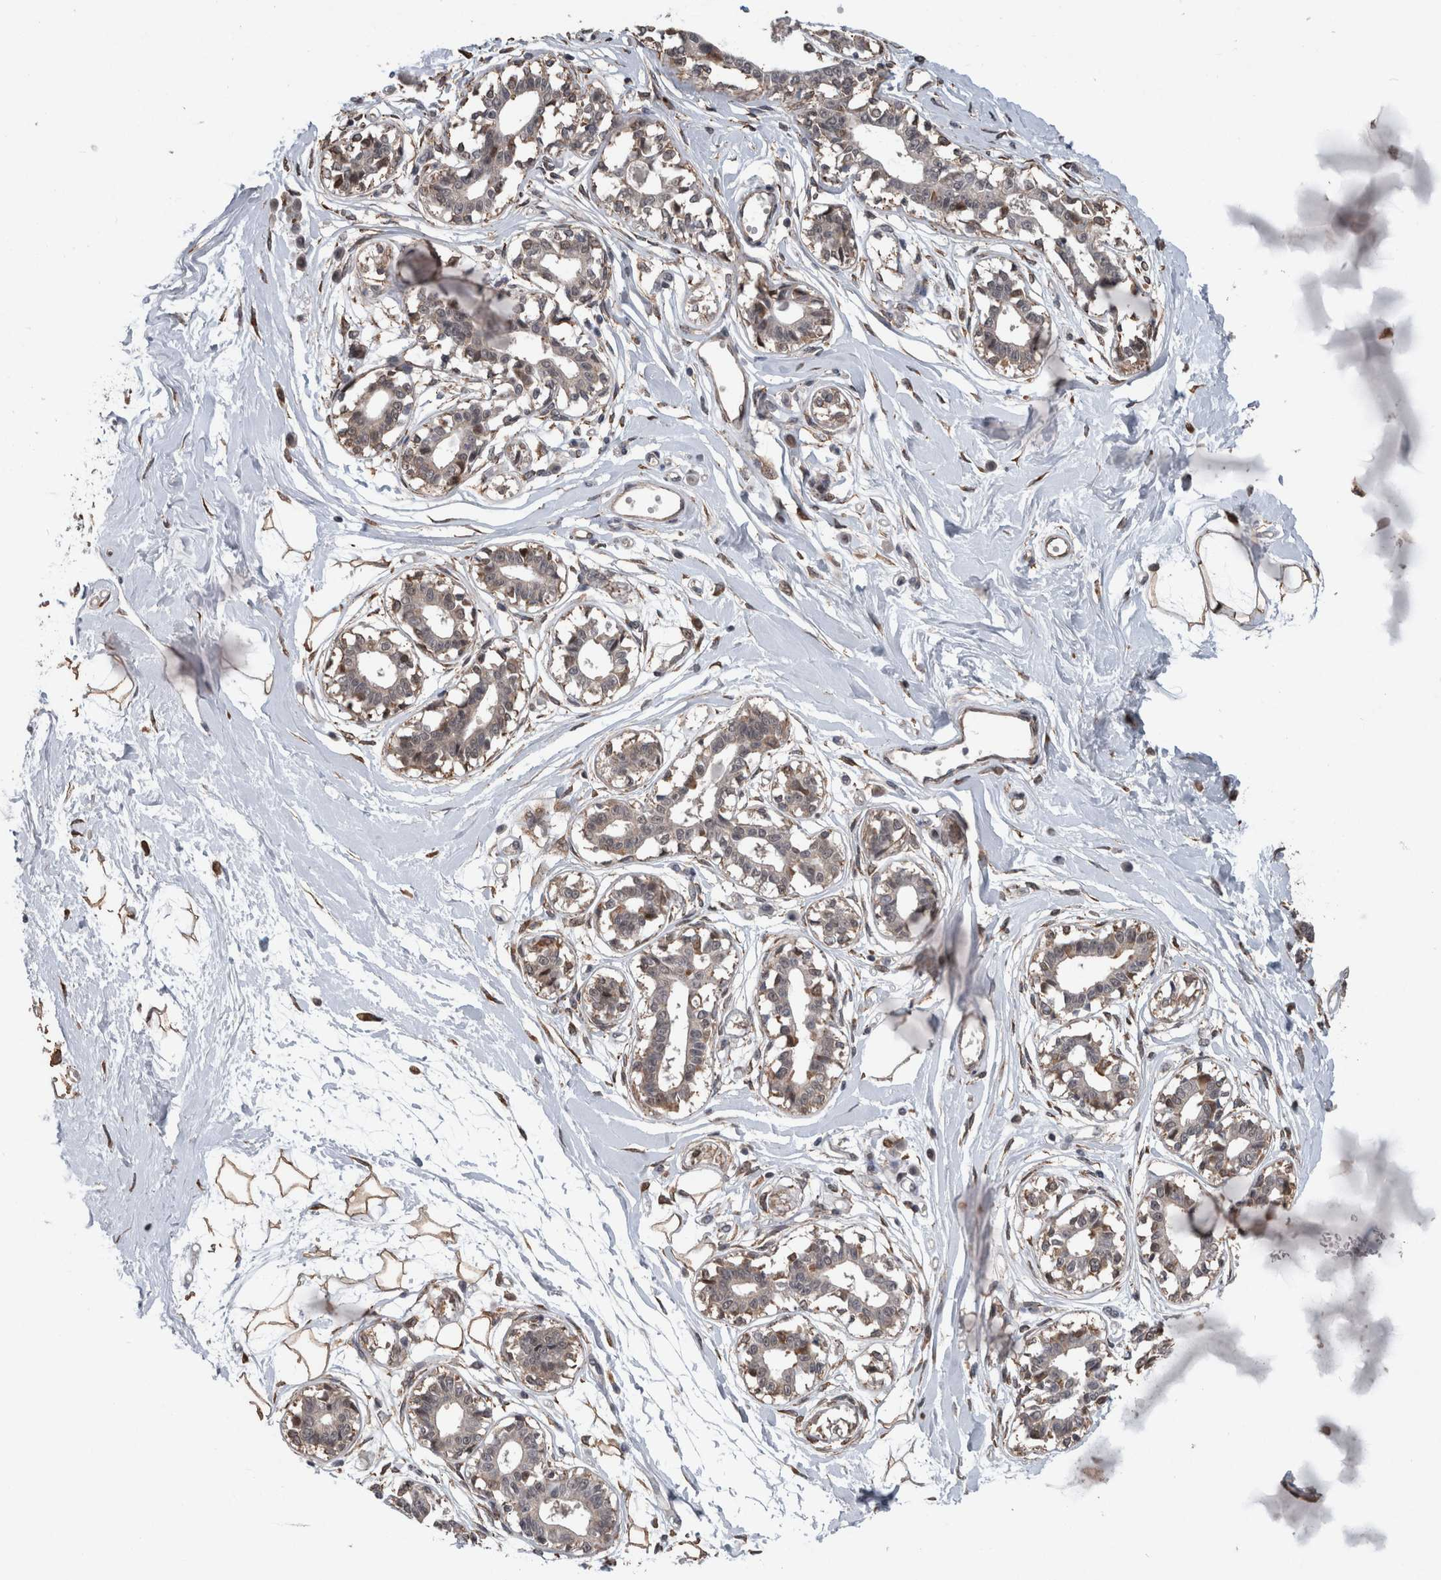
{"staining": {"intensity": "moderate", "quantity": "25%-75%", "location": "cytoplasmic/membranous"}, "tissue": "breast", "cell_type": "Adipocytes", "image_type": "normal", "snomed": [{"axis": "morphology", "description": "Normal tissue, NOS"}, {"axis": "topography", "description": "Breast"}], "caption": "Normal breast displays moderate cytoplasmic/membranous positivity in about 25%-75% of adipocytes, visualized by immunohistochemistry. Using DAB (brown) and hematoxylin (blue) stains, captured at high magnification using brightfield microscopy.", "gene": "GIMAP6", "patient": {"sex": "female", "age": 45}}